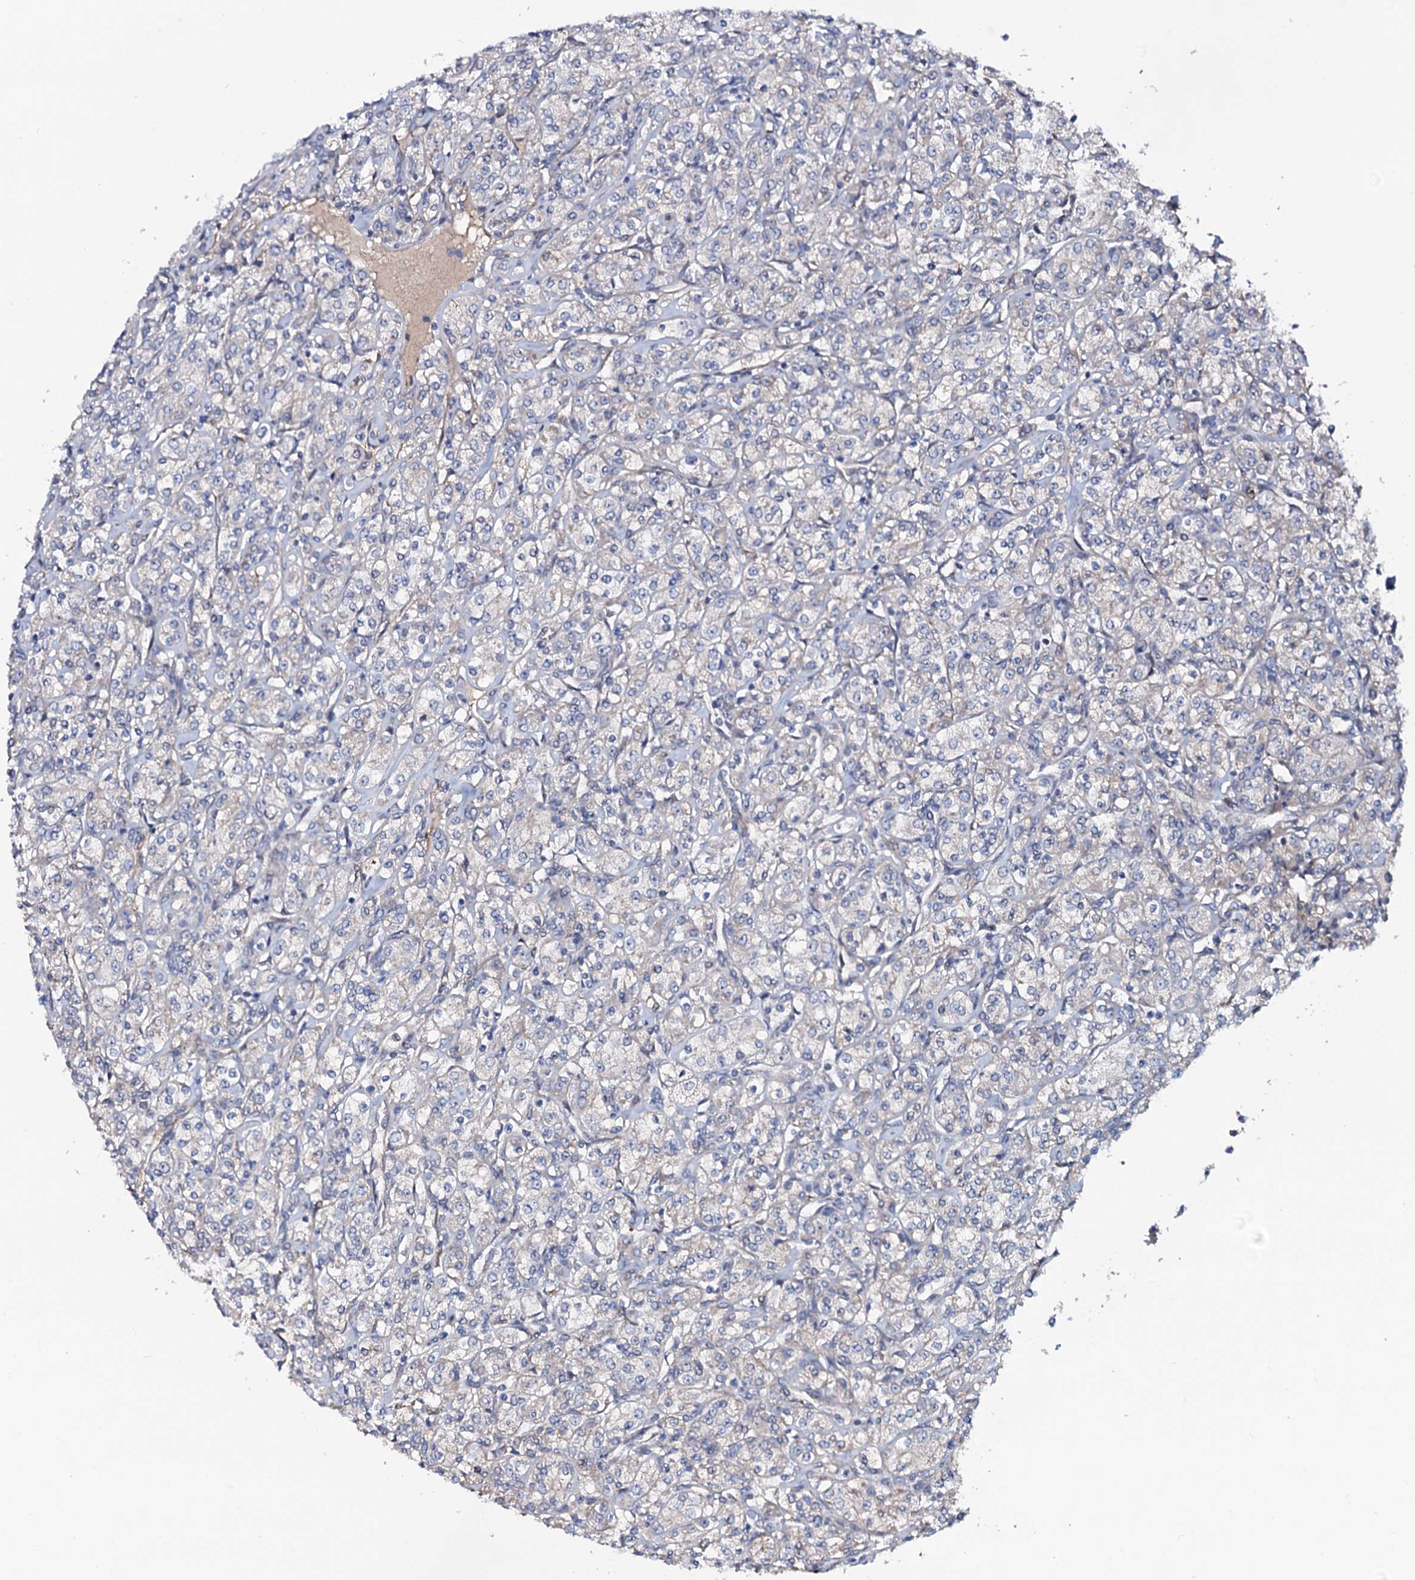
{"staining": {"intensity": "negative", "quantity": "none", "location": "none"}, "tissue": "renal cancer", "cell_type": "Tumor cells", "image_type": "cancer", "snomed": [{"axis": "morphology", "description": "Adenocarcinoma, NOS"}, {"axis": "topography", "description": "Kidney"}], "caption": "The photomicrograph displays no significant staining in tumor cells of renal cancer. (DAB IHC with hematoxylin counter stain).", "gene": "PPP1R3D", "patient": {"sex": "male", "age": 77}}